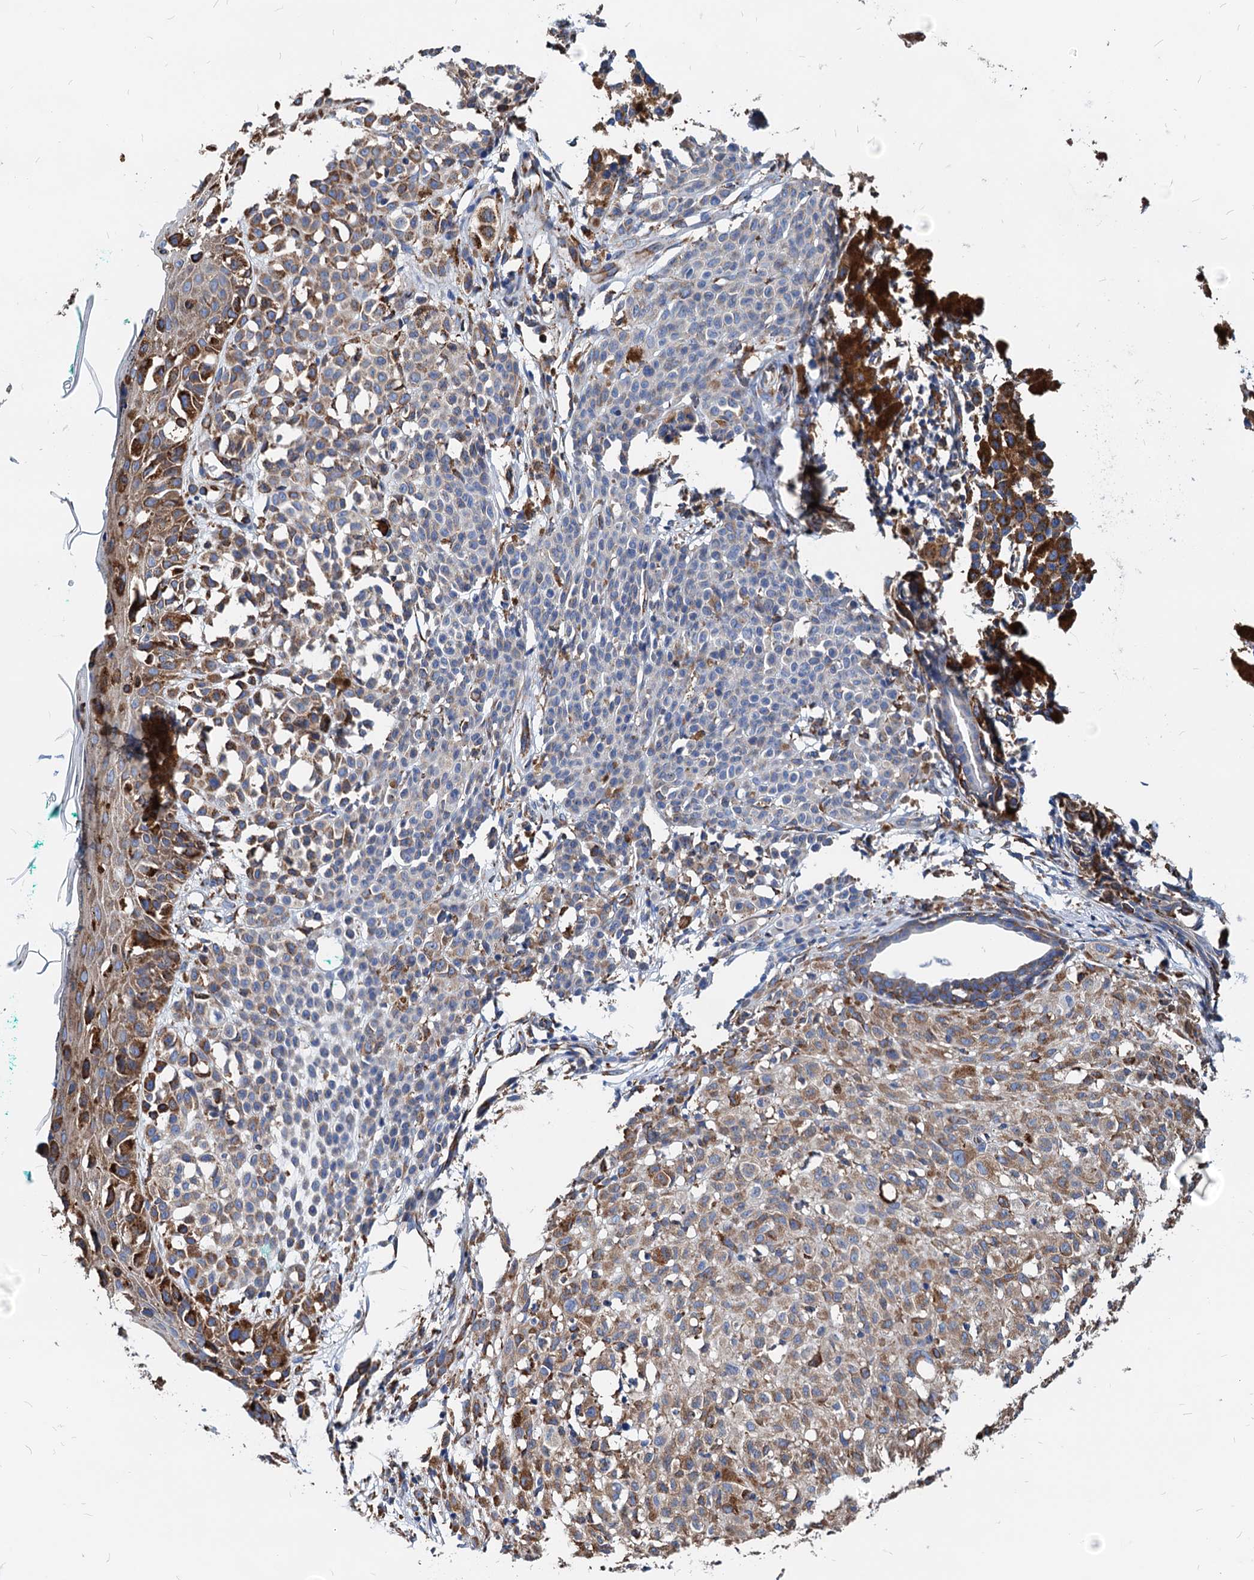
{"staining": {"intensity": "moderate", "quantity": "<25%", "location": "cytoplasmic/membranous"}, "tissue": "melanoma", "cell_type": "Tumor cells", "image_type": "cancer", "snomed": [{"axis": "morphology", "description": "Malignant melanoma, NOS"}, {"axis": "topography", "description": "Skin of leg"}], "caption": "About <25% of tumor cells in melanoma reveal moderate cytoplasmic/membranous protein expression as visualized by brown immunohistochemical staining.", "gene": "HSPA5", "patient": {"sex": "female", "age": 72}}